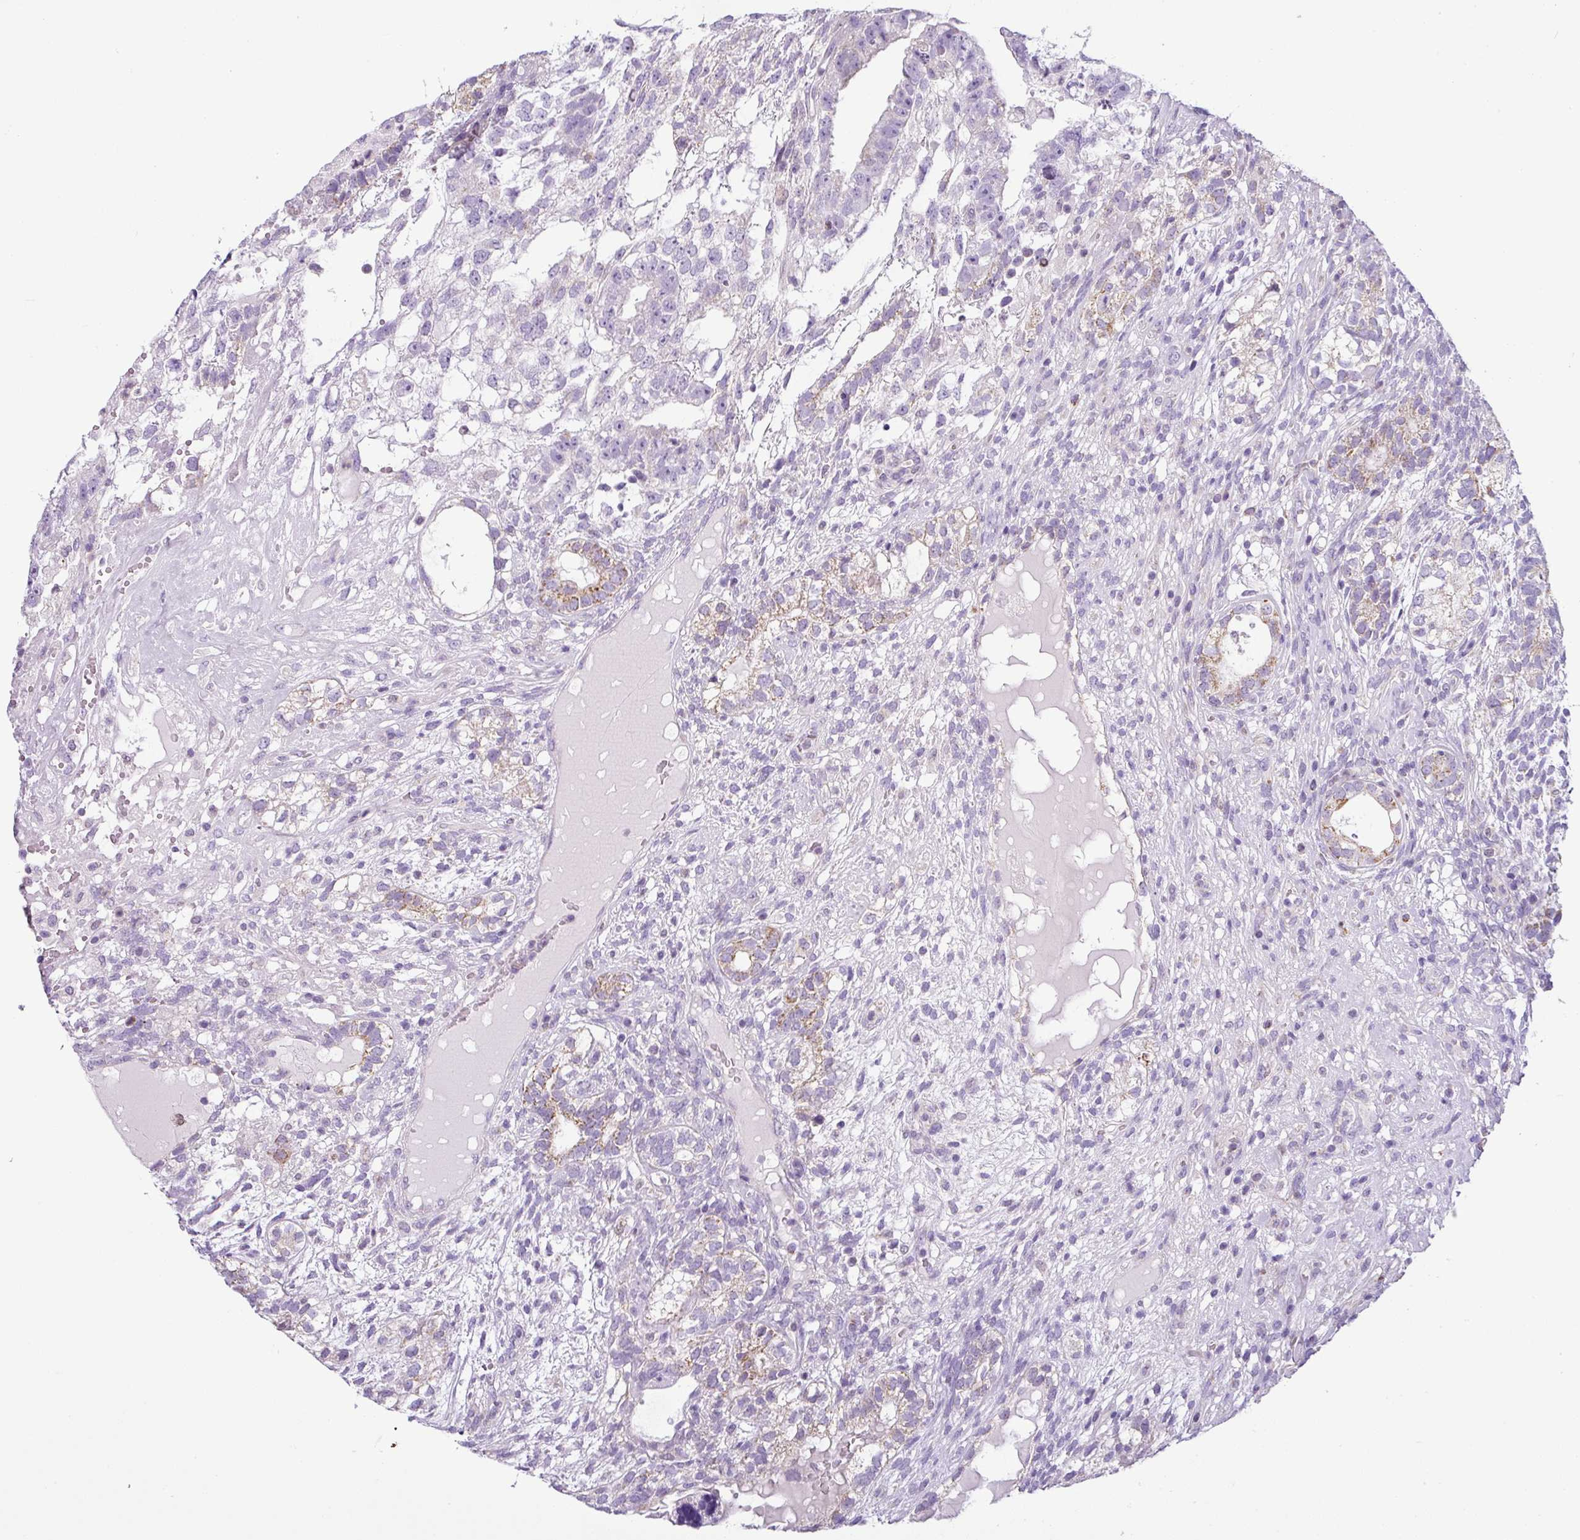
{"staining": {"intensity": "moderate", "quantity": "25%-75%", "location": "cytoplasmic/membranous"}, "tissue": "testis cancer", "cell_type": "Tumor cells", "image_type": "cancer", "snomed": [{"axis": "morphology", "description": "Seminoma, NOS"}, {"axis": "morphology", "description": "Carcinoma, Embryonal, NOS"}, {"axis": "topography", "description": "Testis"}], "caption": "Human testis cancer stained for a protein (brown) exhibits moderate cytoplasmic/membranous positive expression in approximately 25%-75% of tumor cells.", "gene": "HMCN2", "patient": {"sex": "male", "age": 41}}